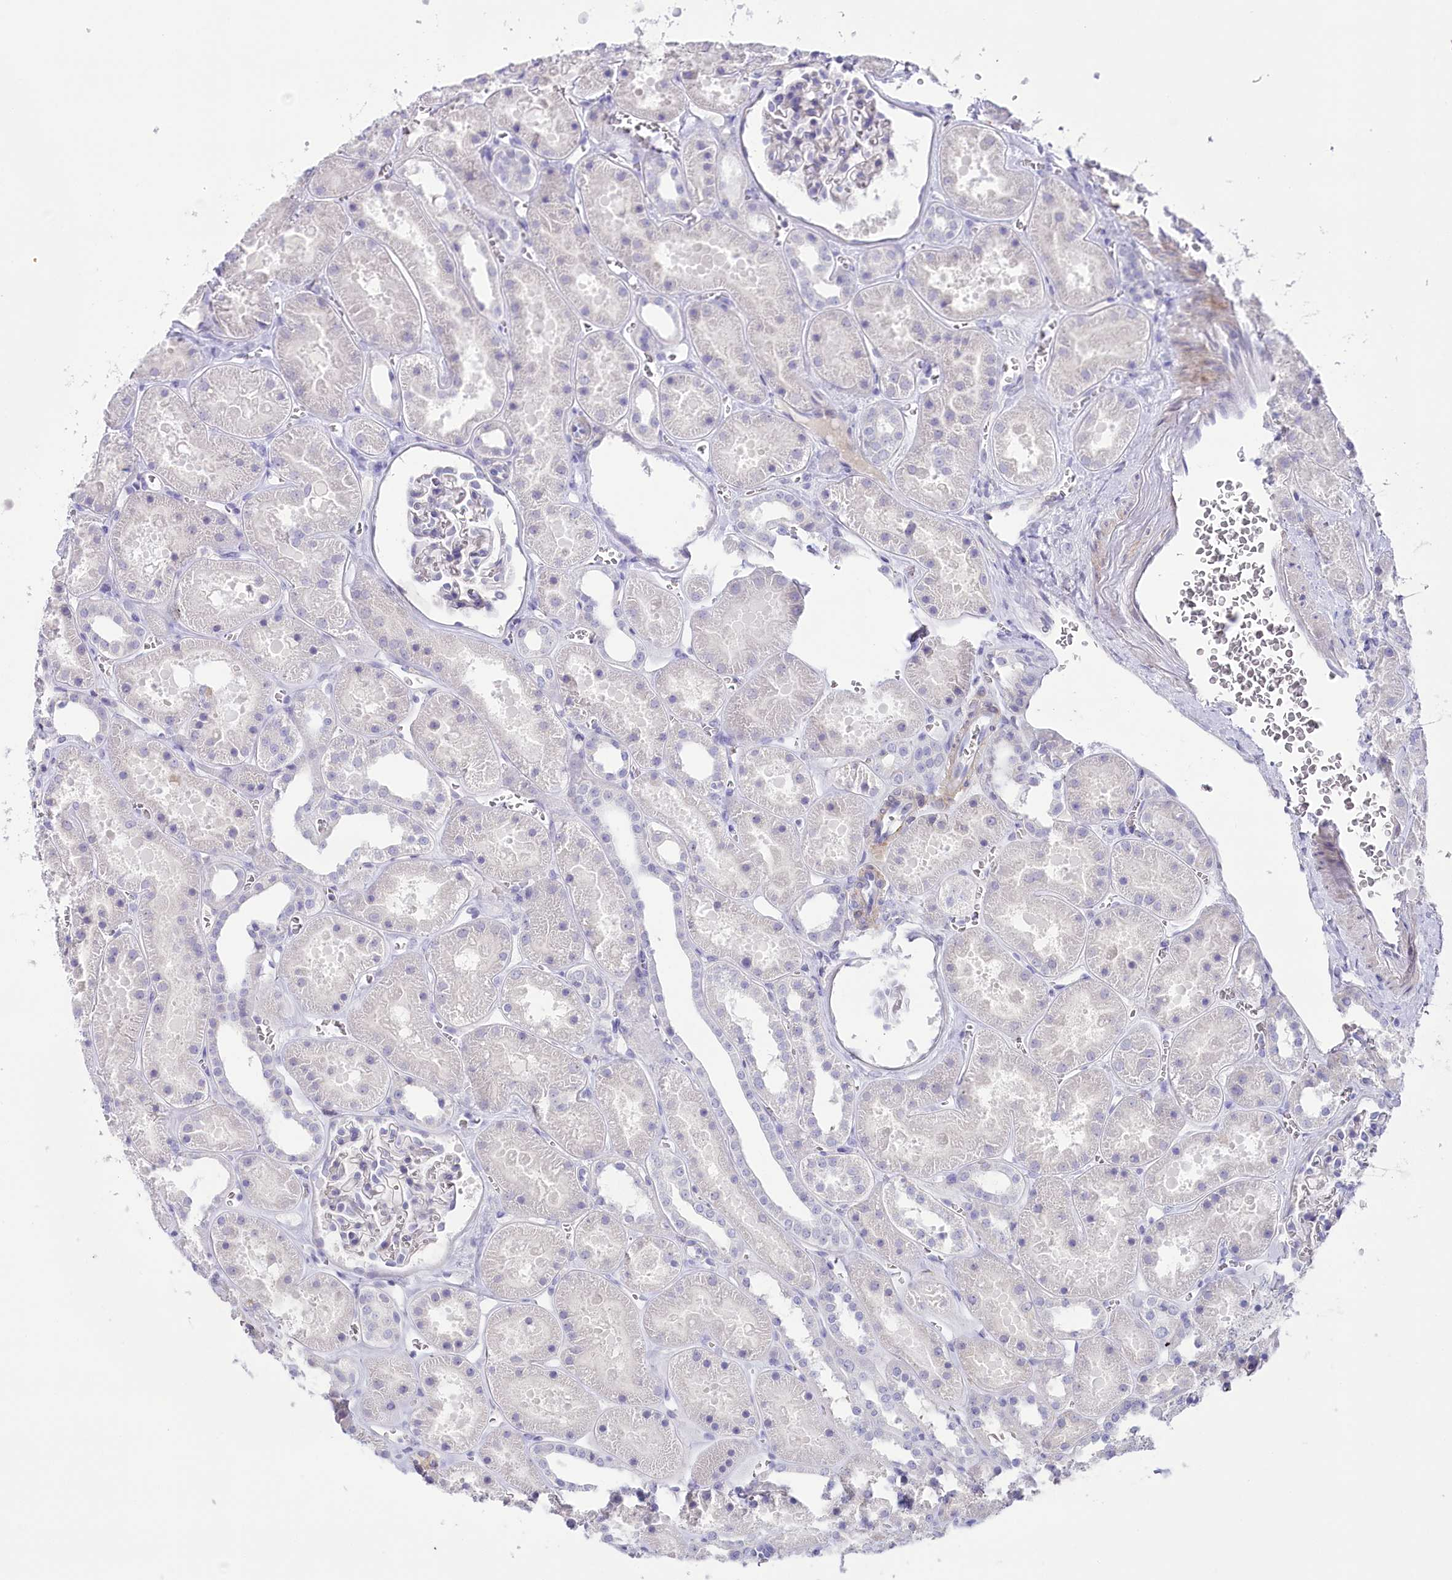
{"staining": {"intensity": "negative", "quantity": "none", "location": "none"}, "tissue": "kidney", "cell_type": "Cells in glomeruli", "image_type": "normal", "snomed": [{"axis": "morphology", "description": "Normal tissue, NOS"}, {"axis": "topography", "description": "Kidney"}], "caption": "This is a photomicrograph of immunohistochemistry staining of normal kidney, which shows no positivity in cells in glomeruli. (DAB (3,3'-diaminobenzidine) immunohistochemistry (IHC) visualized using brightfield microscopy, high magnification).", "gene": "MYOZ1", "patient": {"sex": "female", "age": 41}}